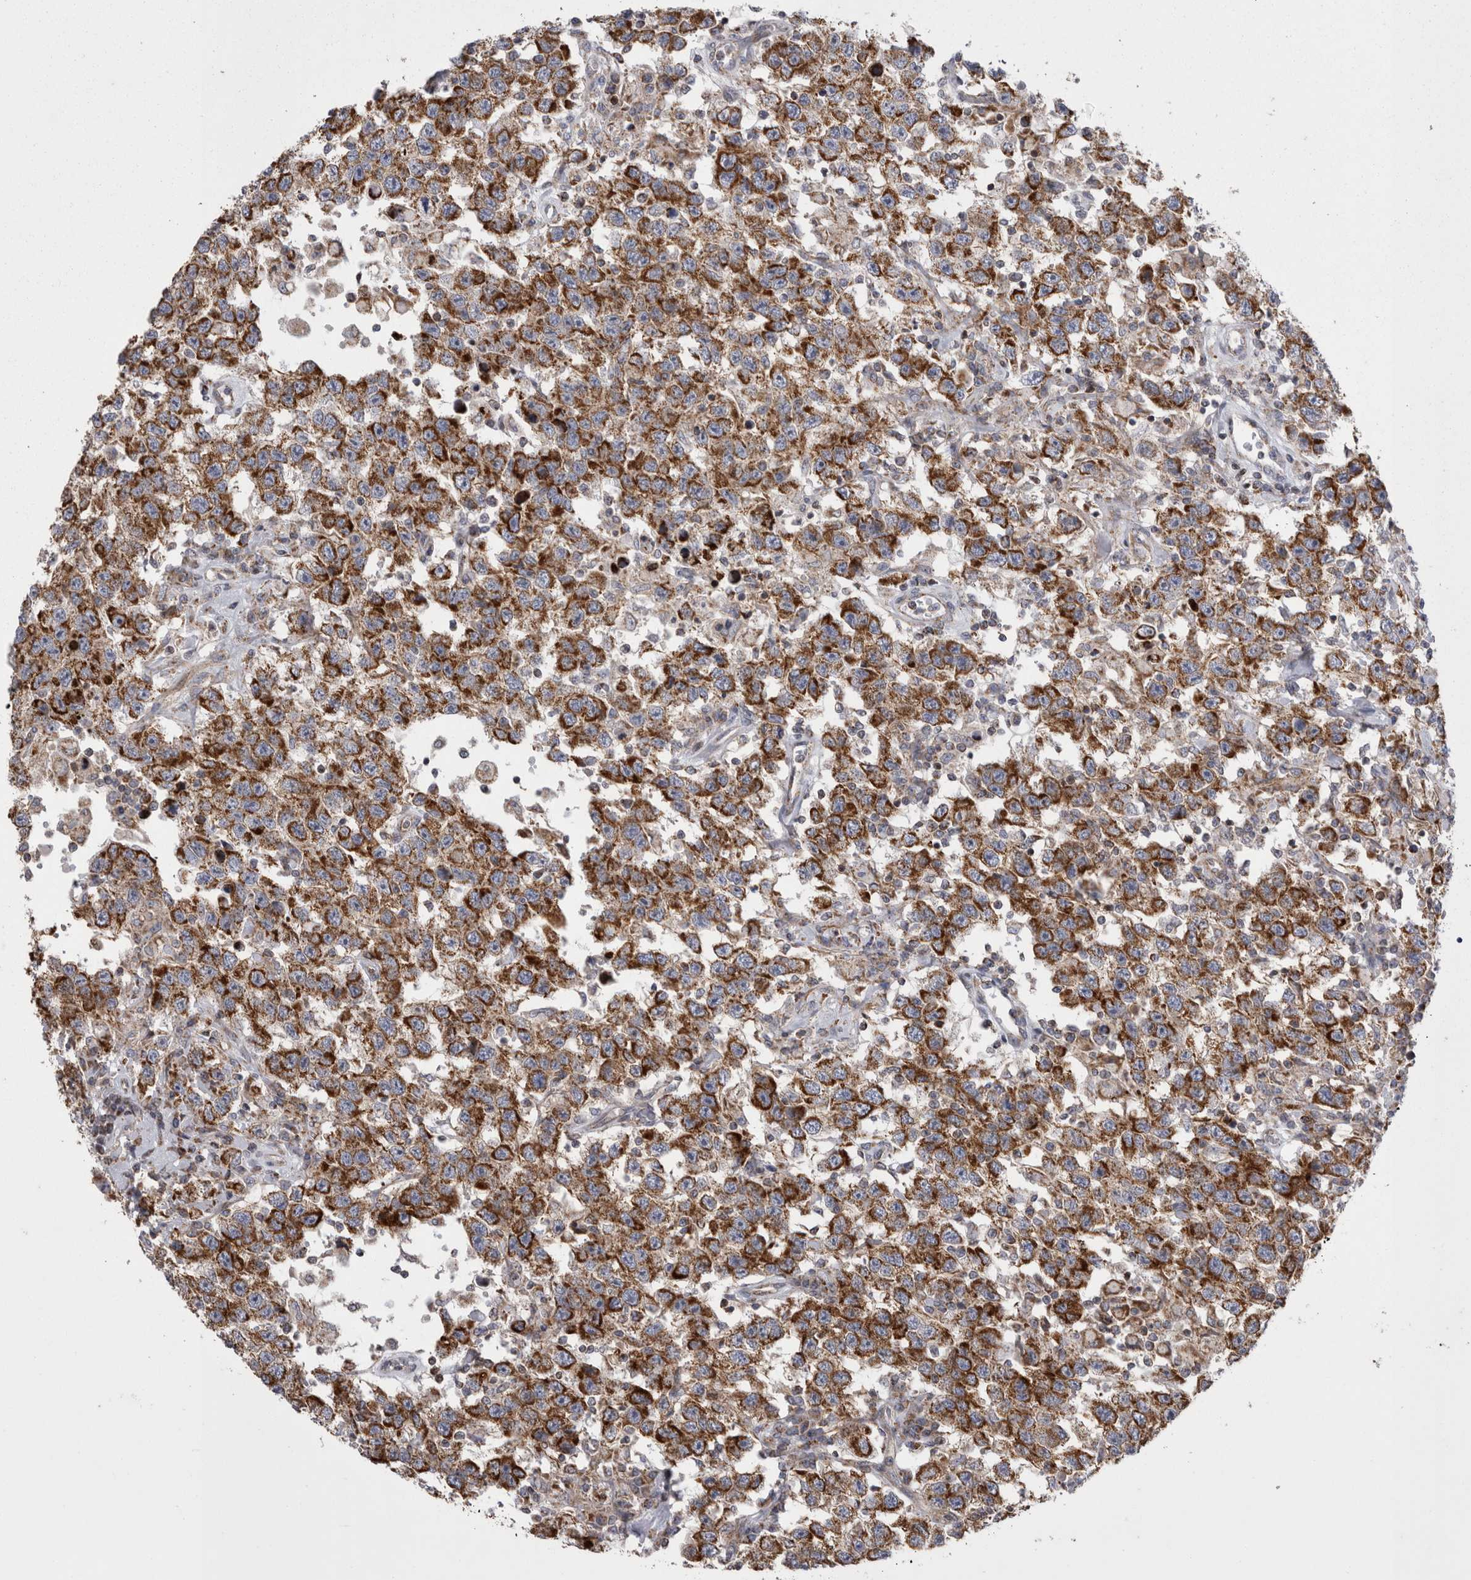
{"staining": {"intensity": "strong", "quantity": ">75%", "location": "cytoplasmic/membranous"}, "tissue": "testis cancer", "cell_type": "Tumor cells", "image_type": "cancer", "snomed": [{"axis": "morphology", "description": "Seminoma, NOS"}, {"axis": "topography", "description": "Testis"}], "caption": "Brown immunohistochemical staining in seminoma (testis) displays strong cytoplasmic/membranous positivity in about >75% of tumor cells.", "gene": "TSPOAP1", "patient": {"sex": "male", "age": 41}}